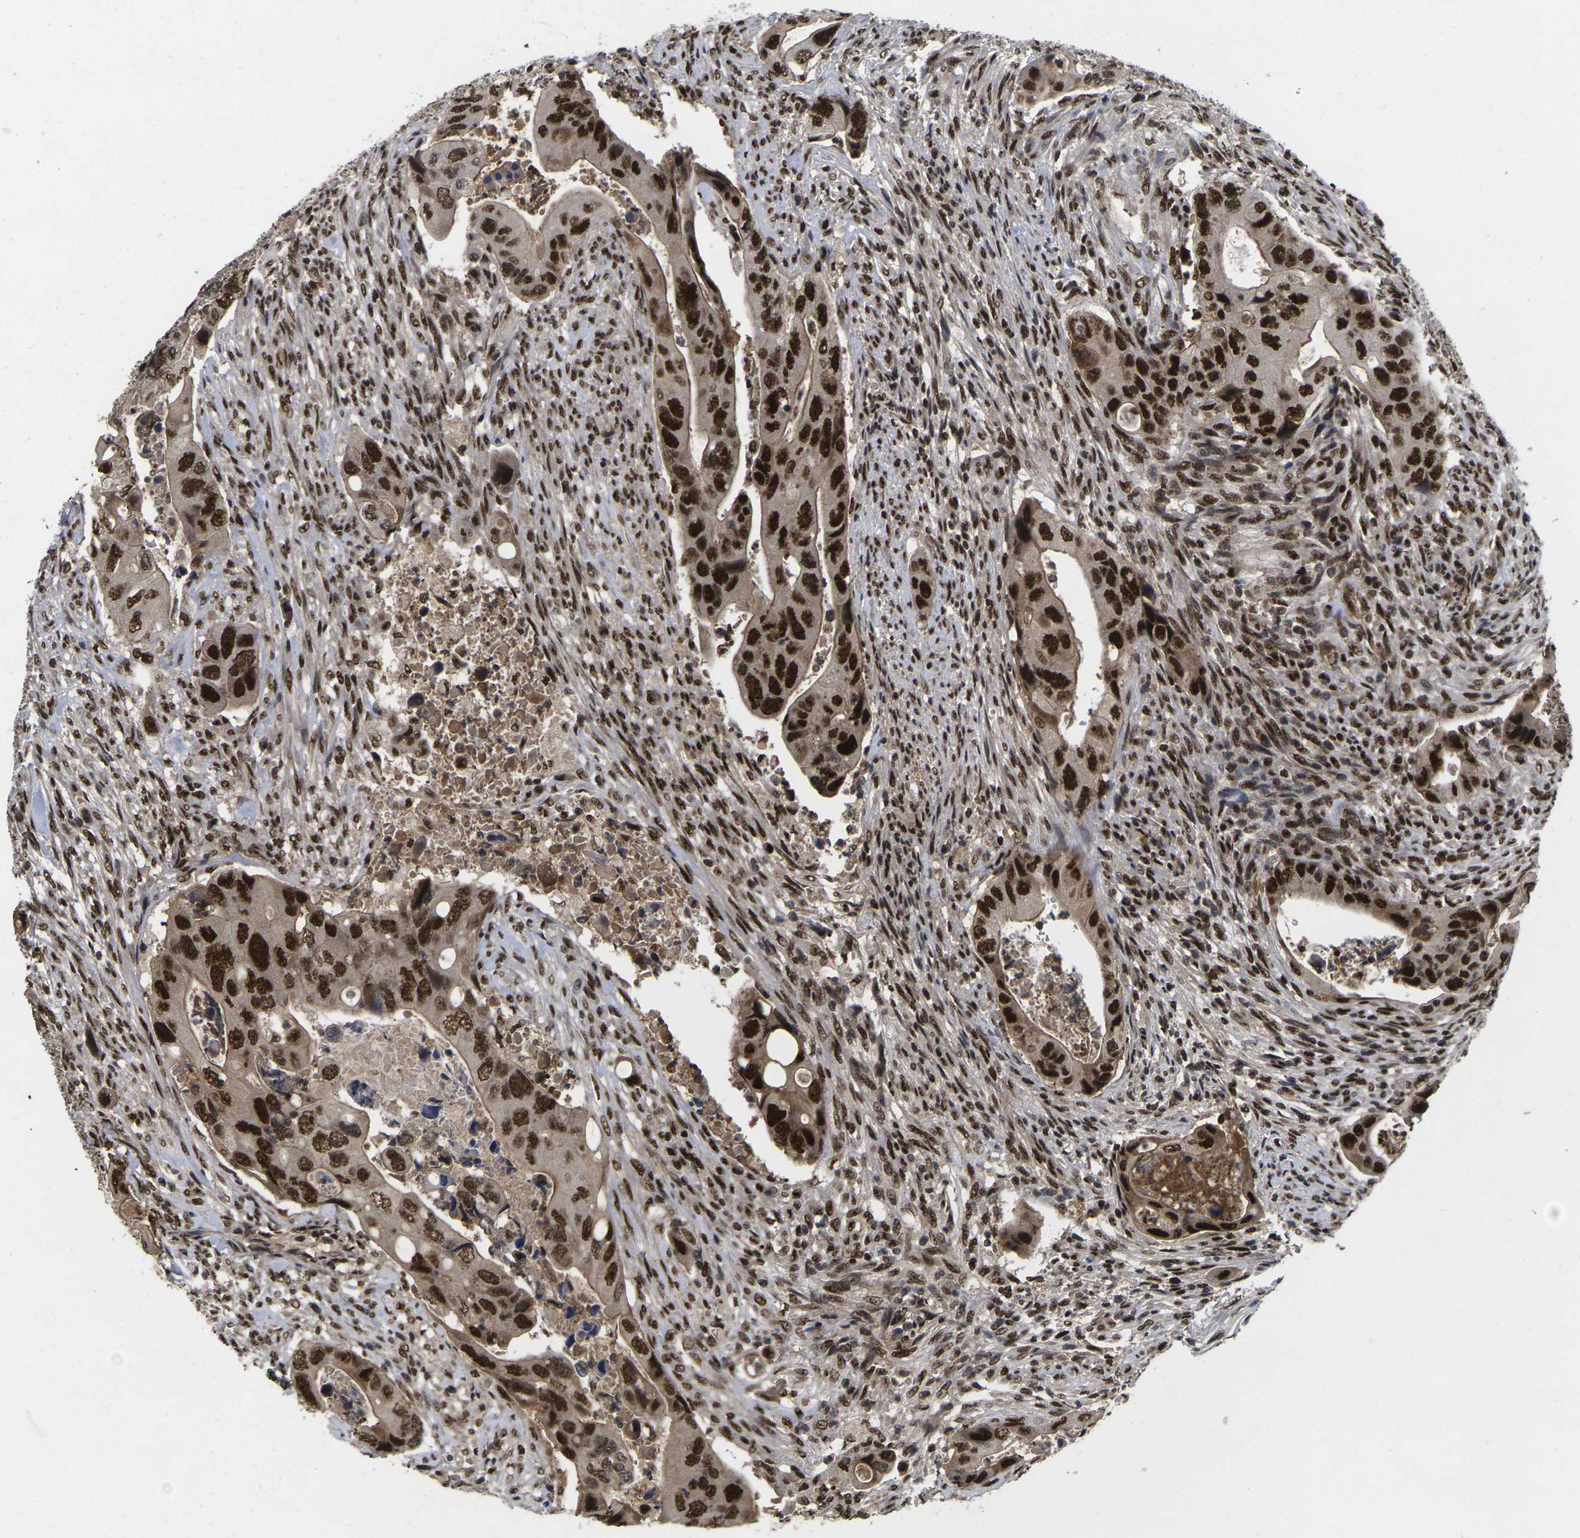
{"staining": {"intensity": "strong", "quantity": ">75%", "location": "nuclear"}, "tissue": "colorectal cancer", "cell_type": "Tumor cells", "image_type": "cancer", "snomed": [{"axis": "morphology", "description": "Adenocarcinoma, NOS"}, {"axis": "topography", "description": "Rectum"}], "caption": "Protein analysis of colorectal adenocarcinoma tissue exhibits strong nuclear staining in approximately >75% of tumor cells. (IHC, brightfield microscopy, high magnification).", "gene": "GTF2E1", "patient": {"sex": "female", "age": 57}}